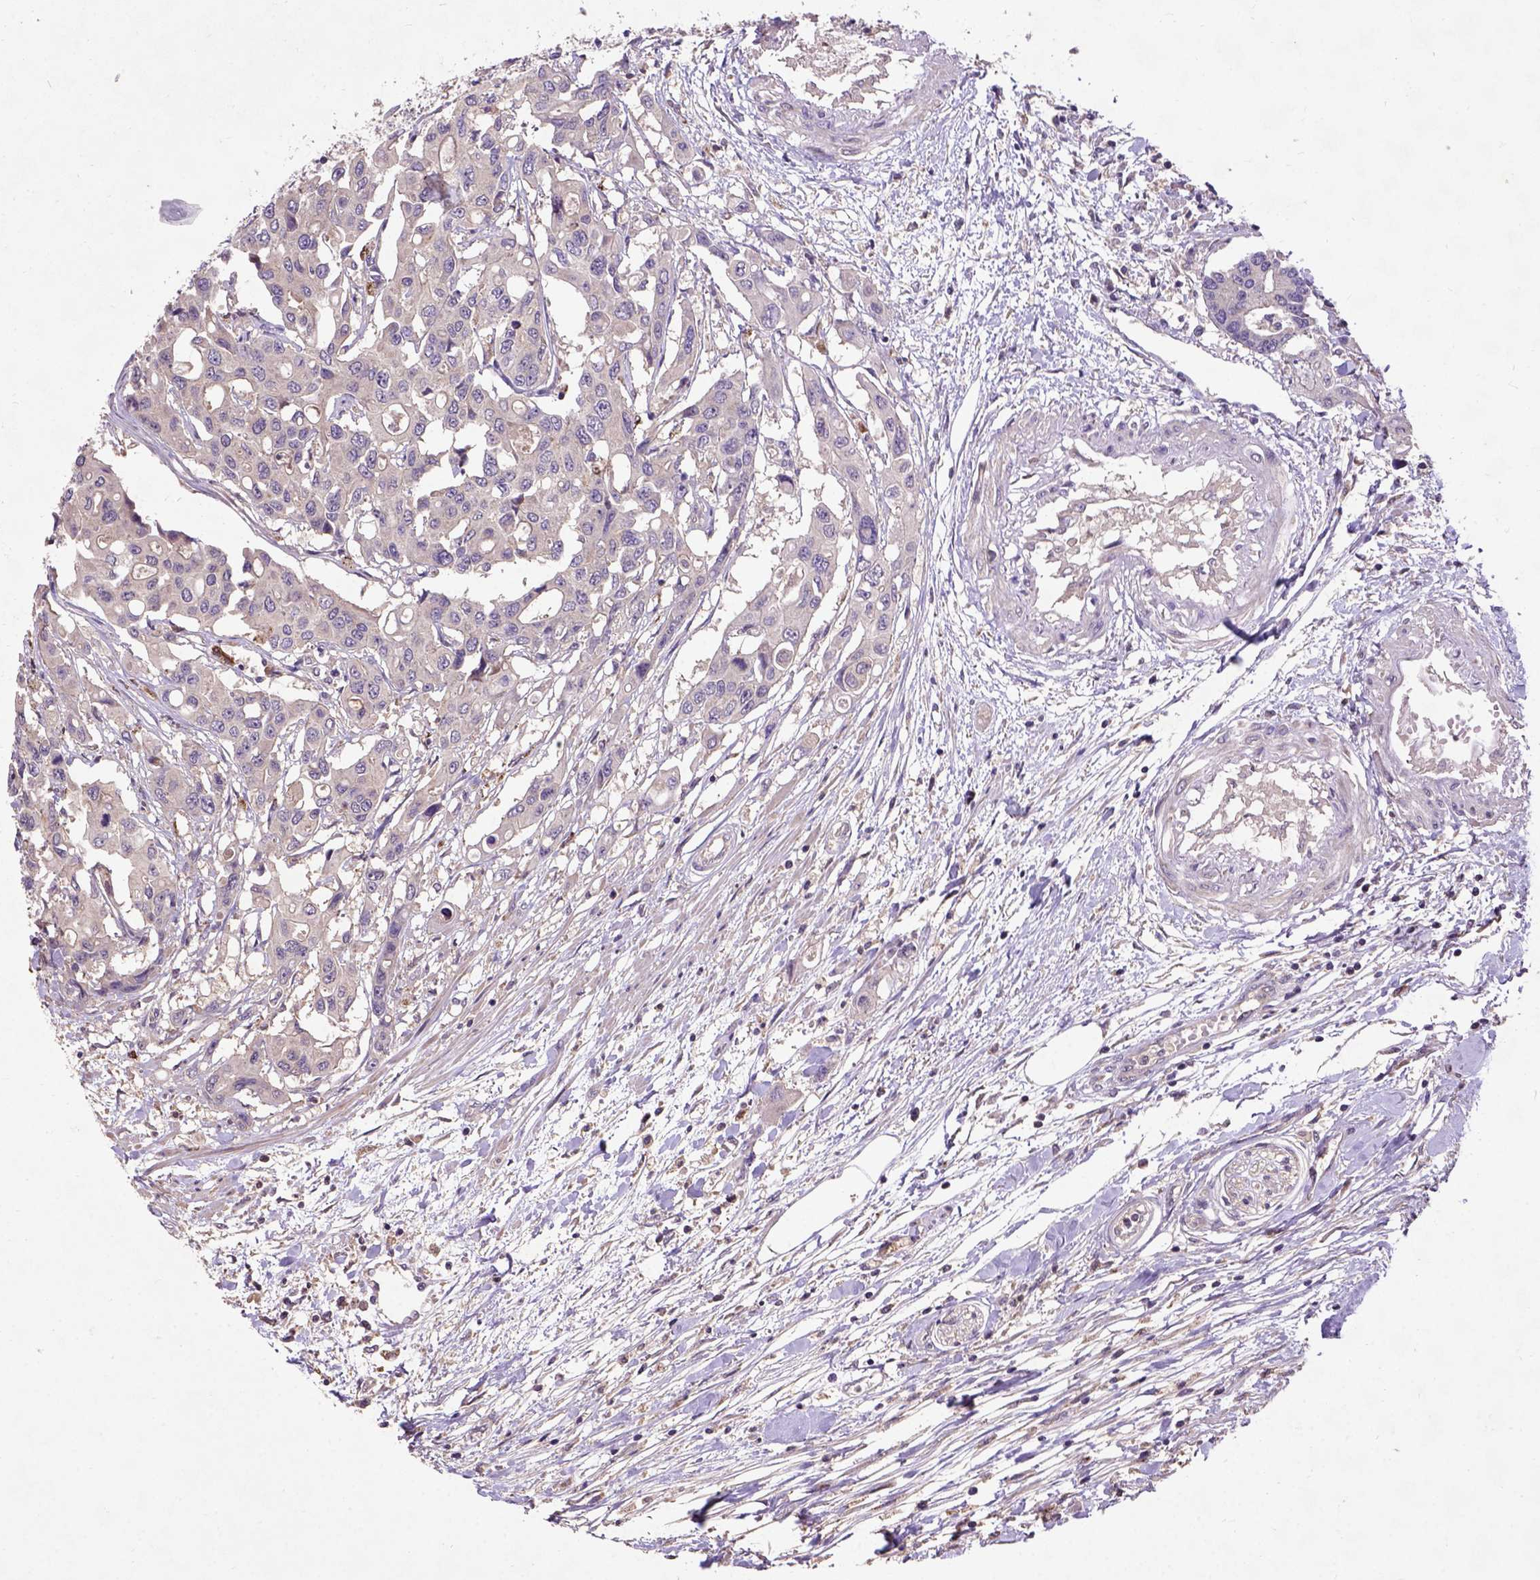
{"staining": {"intensity": "negative", "quantity": "none", "location": "none"}, "tissue": "colorectal cancer", "cell_type": "Tumor cells", "image_type": "cancer", "snomed": [{"axis": "morphology", "description": "Adenocarcinoma, NOS"}, {"axis": "topography", "description": "Colon"}], "caption": "Tumor cells are negative for brown protein staining in colorectal cancer (adenocarcinoma).", "gene": "KBTBD8", "patient": {"sex": "male", "age": 77}}